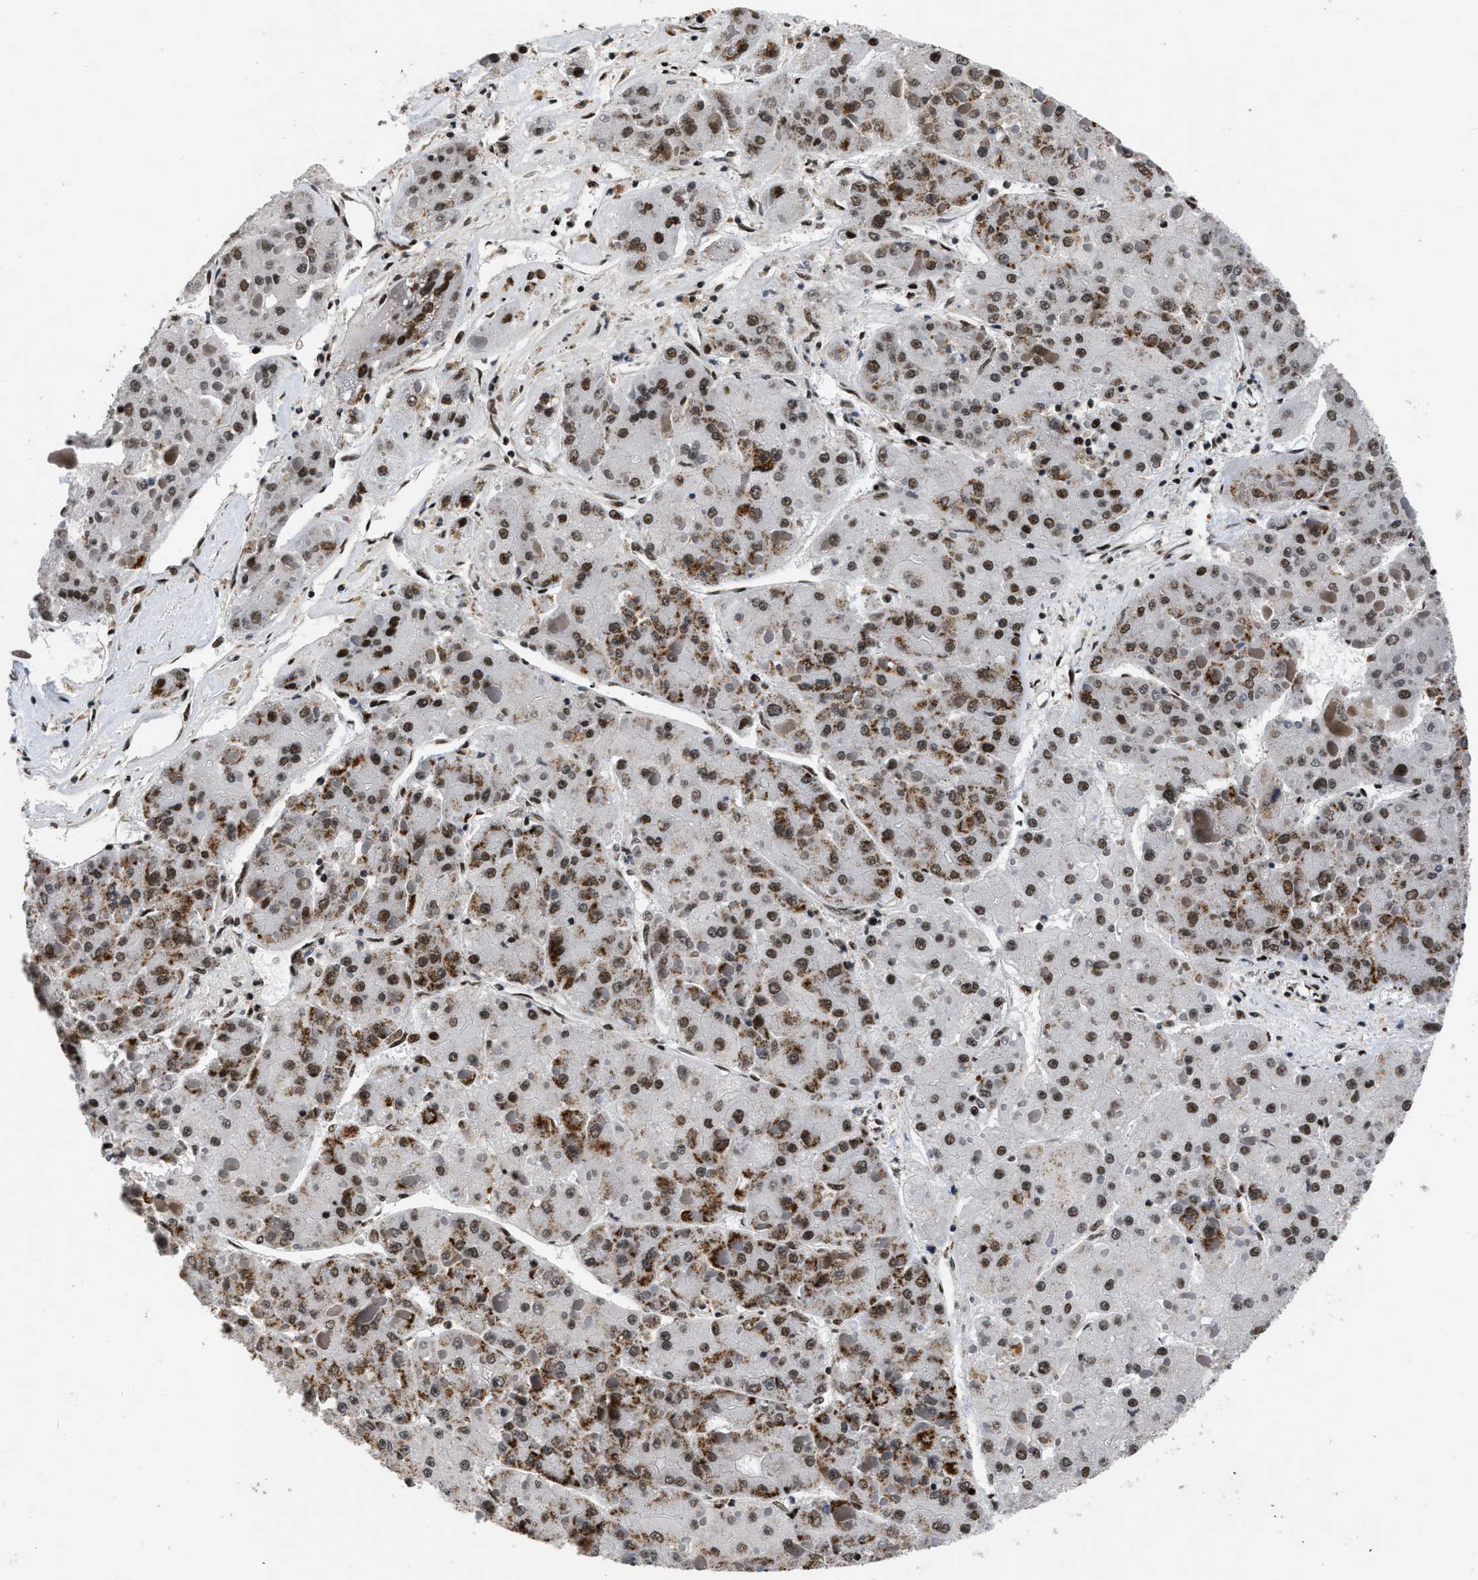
{"staining": {"intensity": "moderate", "quantity": ">75%", "location": "nuclear"}, "tissue": "liver cancer", "cell_type": "Tumor cells", "image_type": "cancer", "snomed": [{"axis": "morphology", "description": "Carcinoma, Hepatocellular, NOS"}, {"axis": "topography", "description": "Liver"}], "caption": "The histopathology image exhibits staining of liver cancer, revealing moderate nuclear protein positivity (brown color) within tumor cells.", "gene": "SMARCB1", "patient": {"sex": "female", "age": 73}}